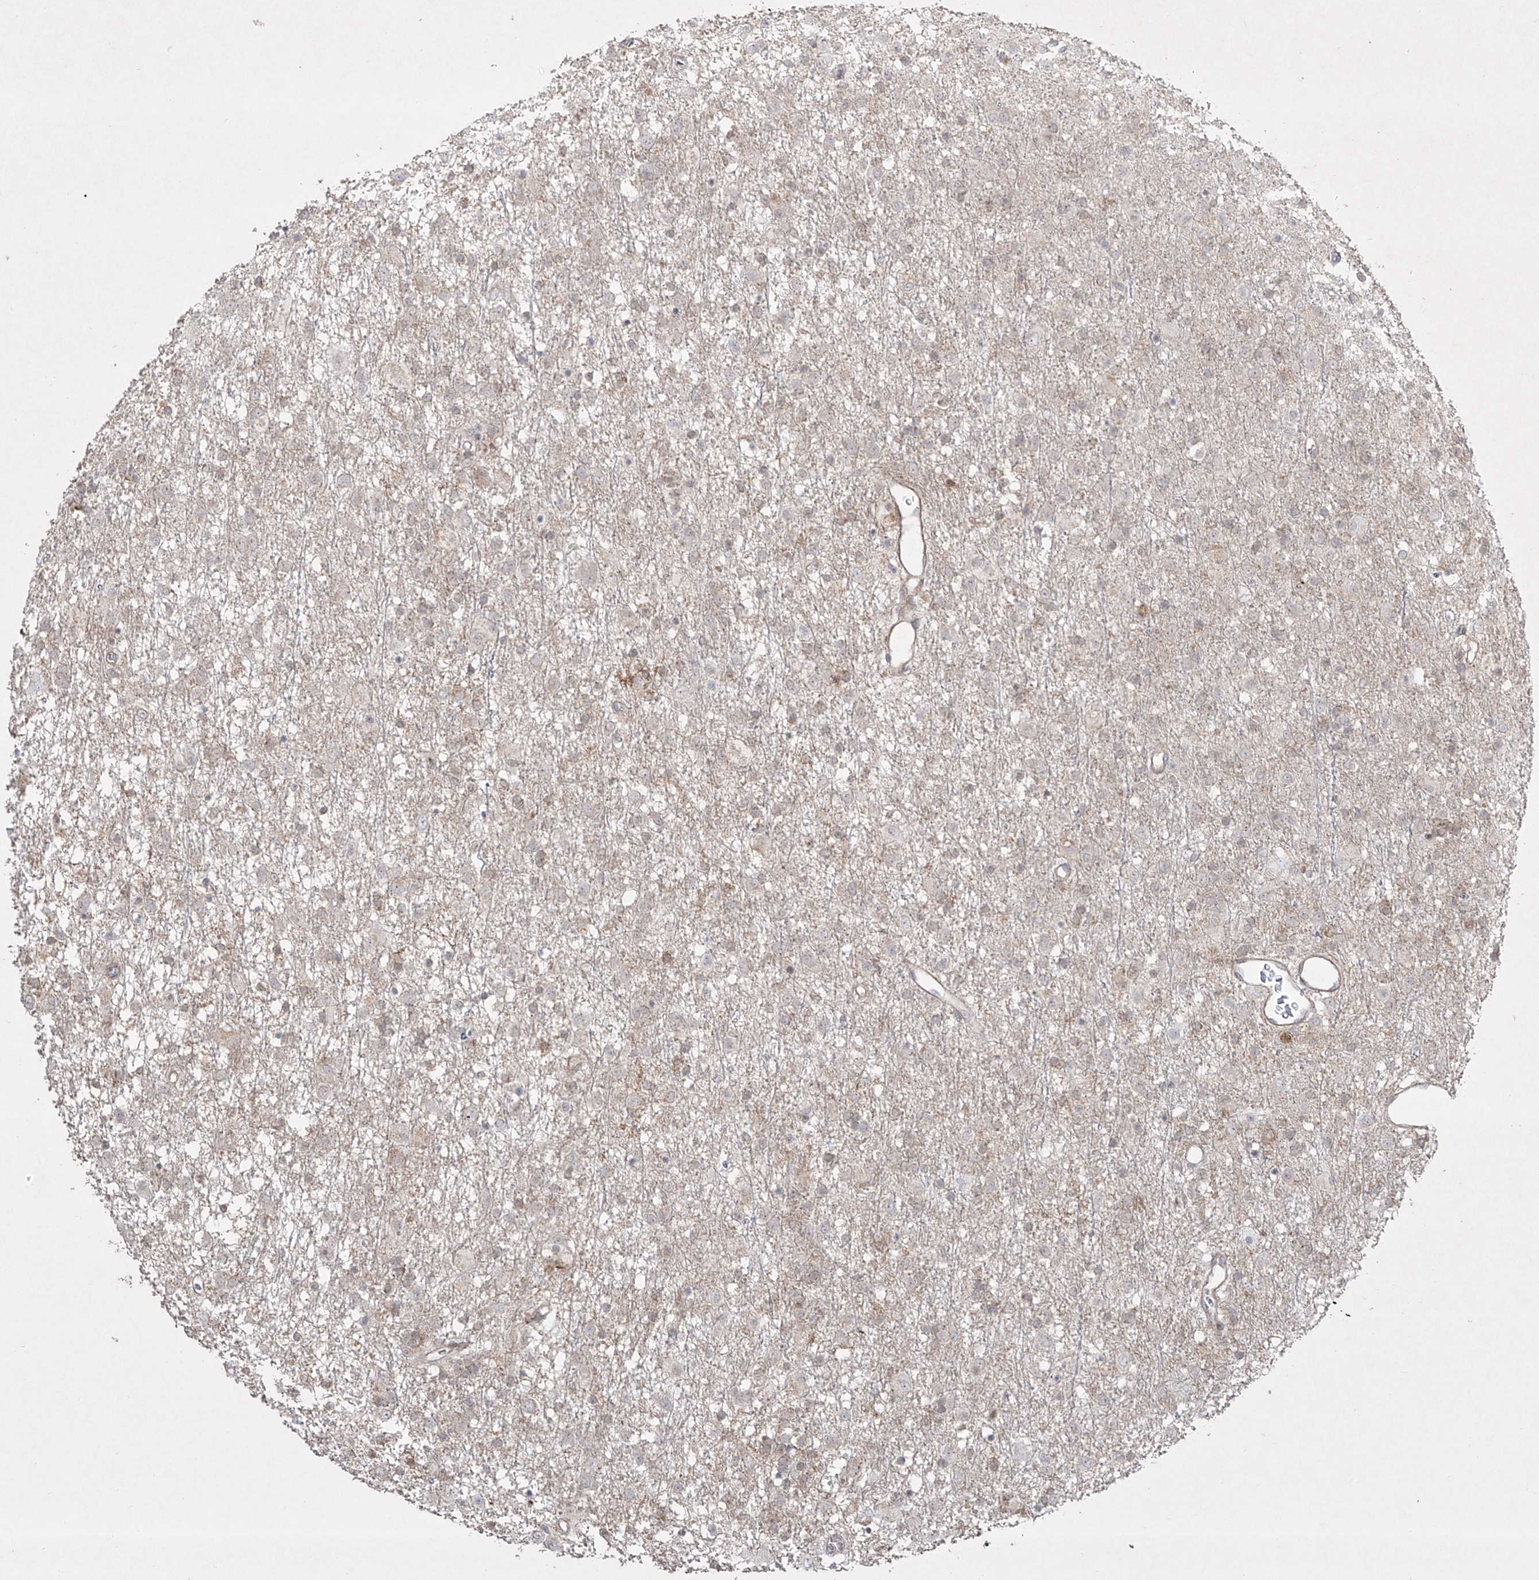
{"staining": {"intensity": "negative", "quantity": "none", "location": "none"}, "tissue": "glioma", "cell_type": "Tumor cells", "image_type": "cancer", "snomed": [{"axis": "morphology", "description": "Glioma, malignant, Low grade"}, {"axis": "topography", "description": "Brain"}], "caption": "Low-grade glioma (malignant) was stained to show a protein in brown. There is no significant expression in tumor cells. The staining is performed using DAB brown chromogen with nuclei counter-stained in using hematoxylin.", "gene": "KDM1B", "patient": {"sex": "male", "age": 65}}